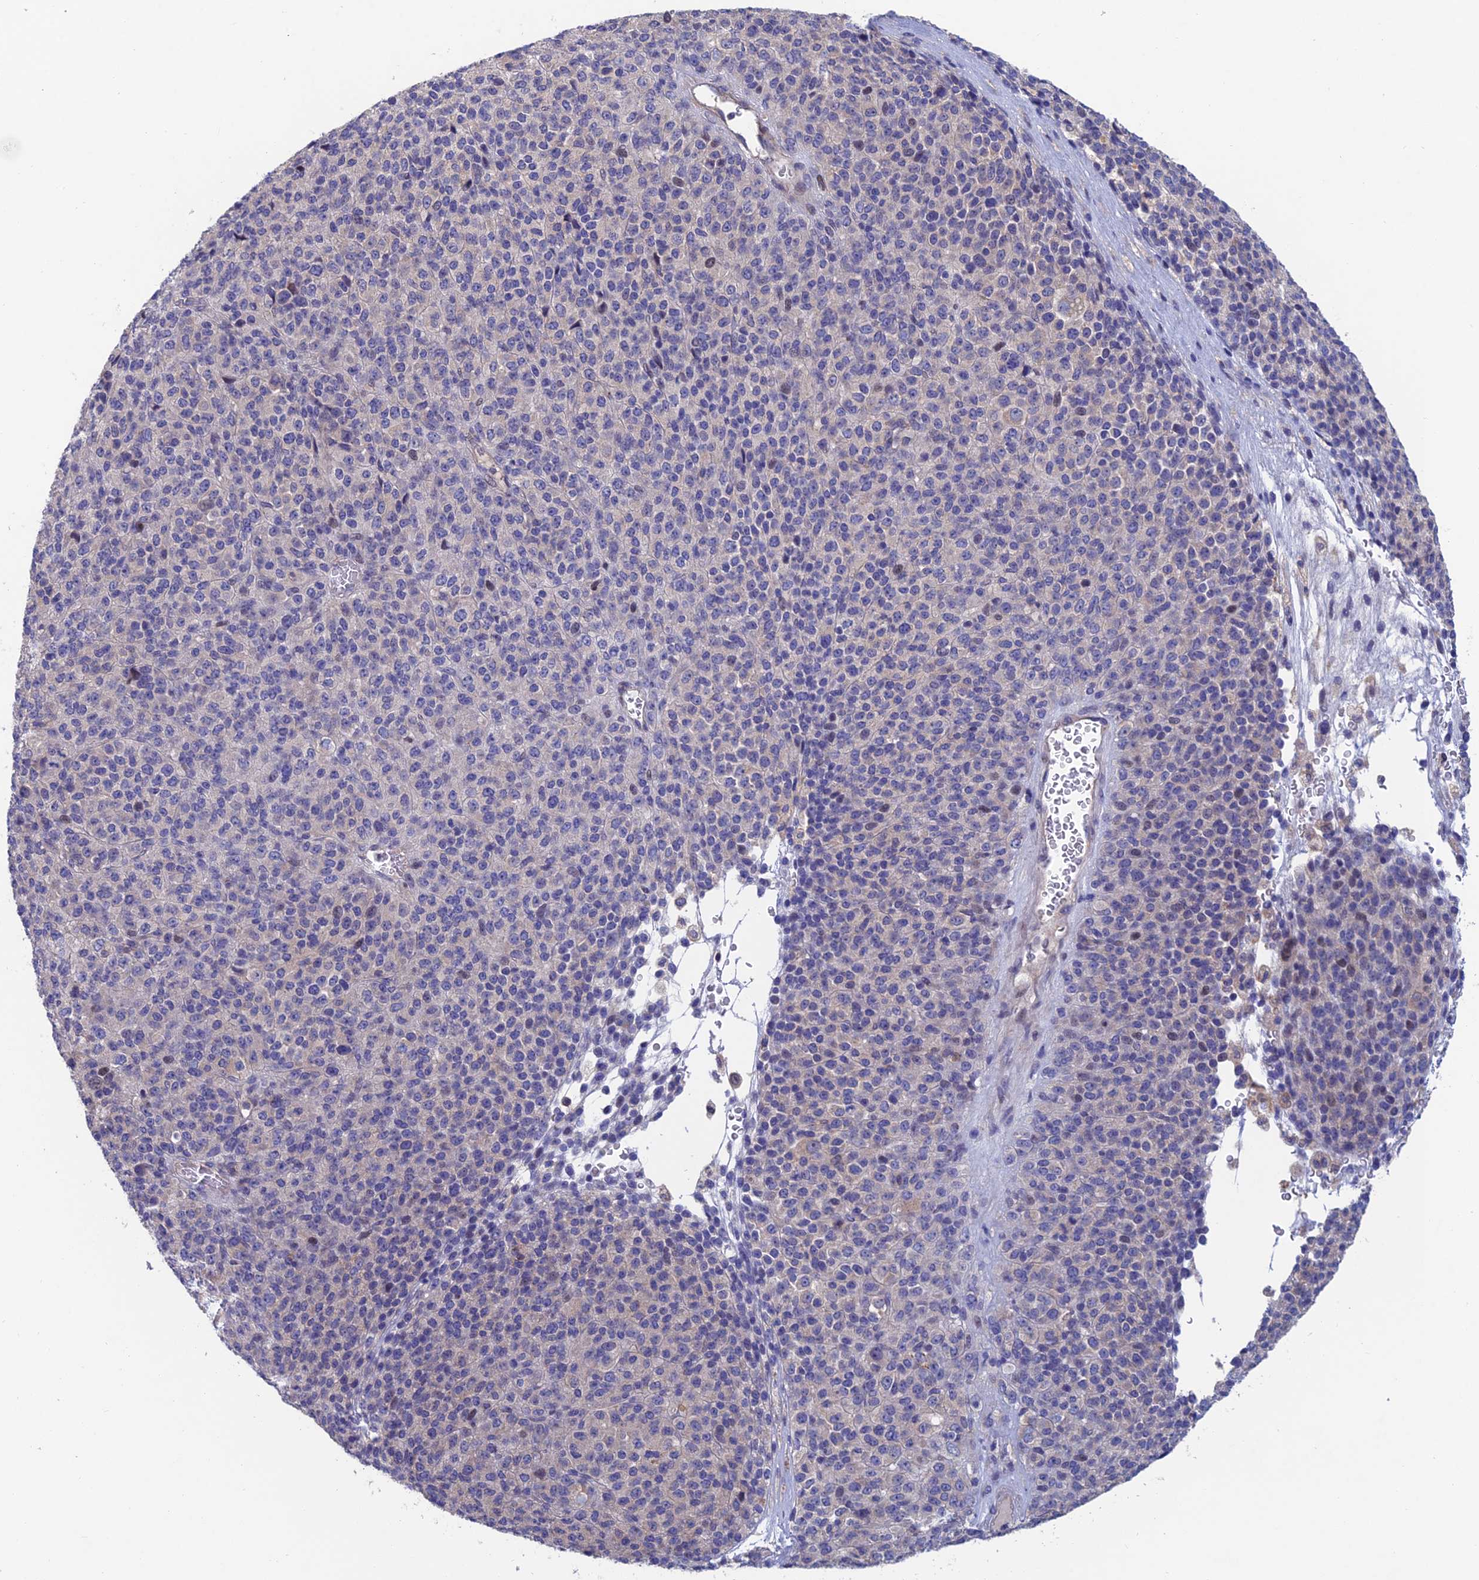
{"staining": {"intensity": "negative", "quantity": "none", "location": "none"}, "tissue": "melanoma", "cell_type": "Tumor cells", "image_type": "cancer", "snomed": [{"axis": "morphology", "description": "Malignant melanoma, Metastatic site"}, {"axis": "topography", "description": "Brain"}], "caption": "This photomicrograph is of melanoma stained with immunohistochemistry (IHC) to label a protein in brown with the nuclei are counter-stained blue. There is no staining in tumor cells.", "gene": "USP37", "patient": {"sex": "female", "age": 56}}